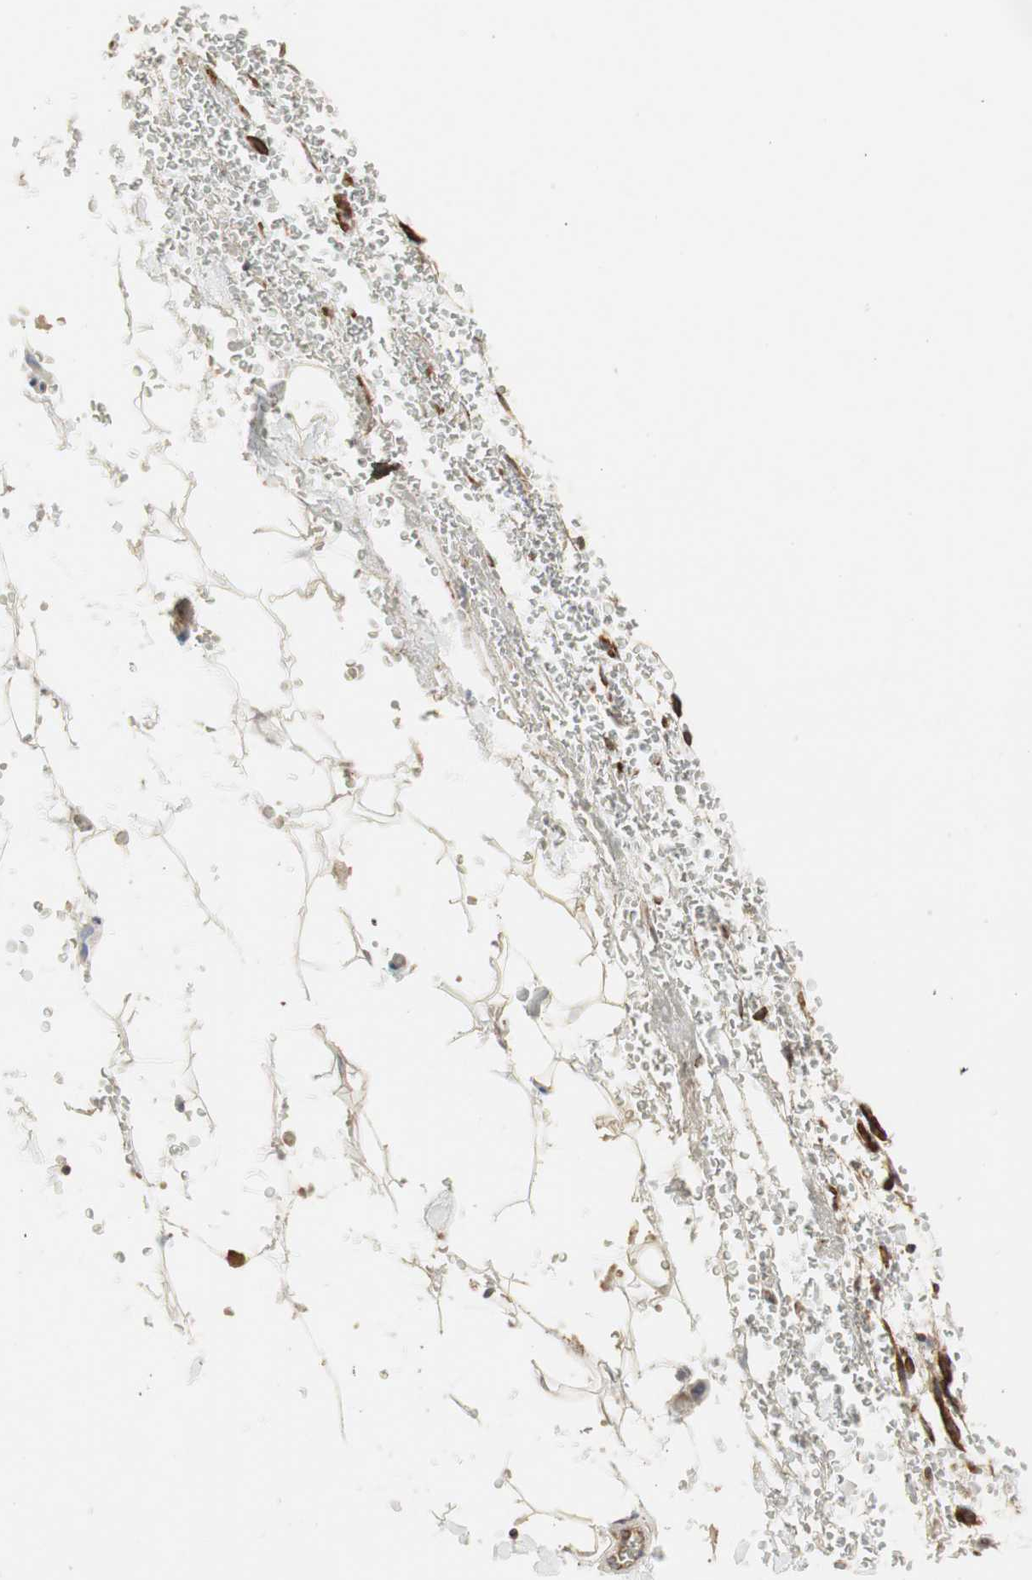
{"staining": {"intensity": "strong", "quantity": ">75%", "location": "cytoplasmic/membranous"}, "tissue": "adipose tissue", "cell_type": "Adipocytes", "image_type": "normal", "snomed": [{"axis": "morphology", "description": "Normal tissue, NOS"}, {"axis": "morphology", "description": "Inflammation, NOS"}, {"axis": "topography", "description": "Breast"}], "caption": "High-magnification brightfield microscopy of benign adipose tissue stained with DAB (brown) and counterstained with hematoxylin (blue). adipocytes exhibit strong cytoplasmic/membranous staining is present in about>75% of cells.", "gene": "H6PD", "patient": {"sex": "female", "age": 65}}